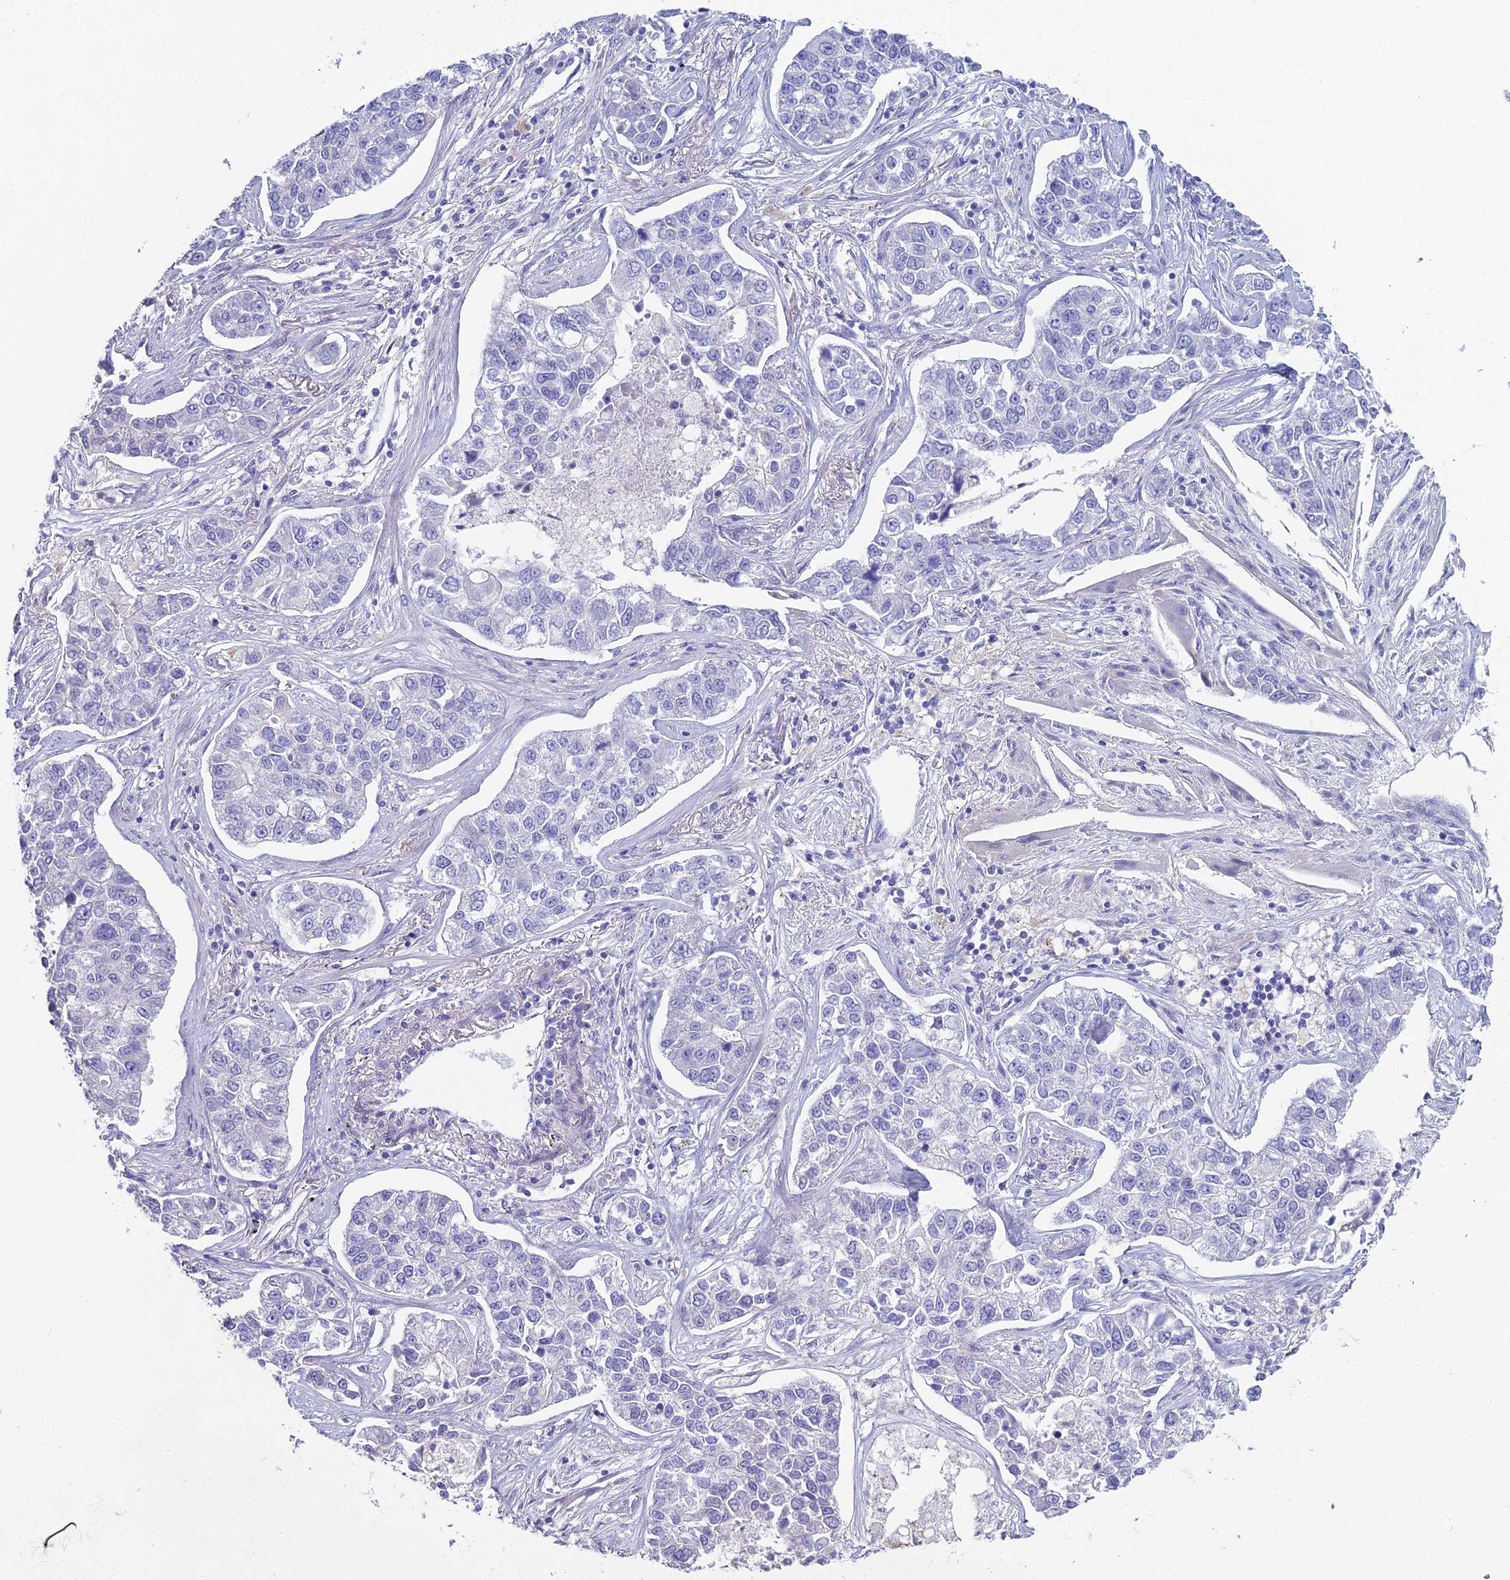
{"staining": {"intensity": "negative", "quantity": "none", "location": "none"}, "tissue": "lung cancer", "cell_type": "Tumor cells", "image_type": "cancer", "snomed": [{"axis": "morphology", "description": "Adenocarcinoma, NOS"}, {"axis": "topography", "description": "Lung"}], "caption": "Adenocarcinoma (lung) stained for a protein using immunohistochemistry (IHC) exhibits no expression tumor cells.", "gene": "NCAM1", "patient": {"sex": "male", "age": 49}}